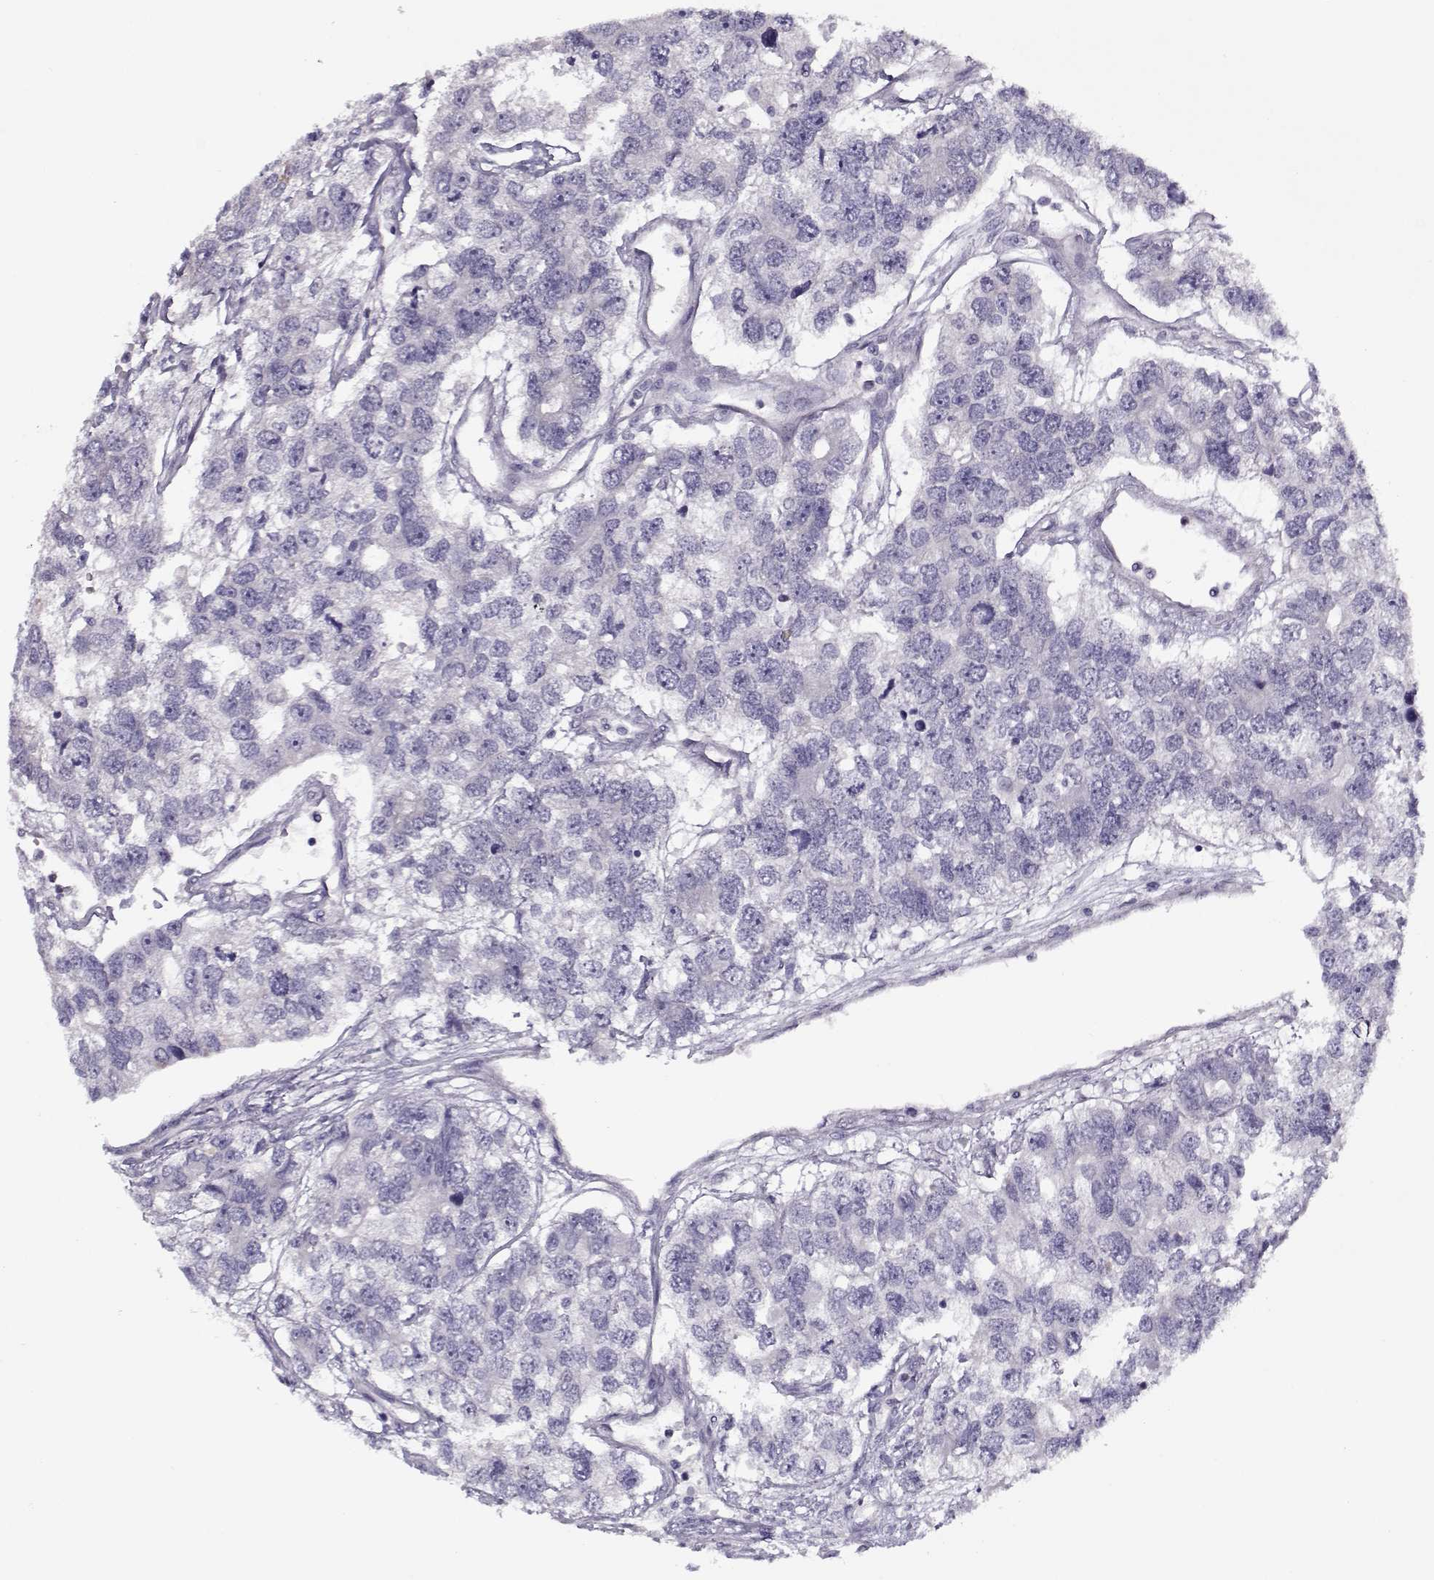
{"staining": {"intensity": "negative", "quantity": "none", "location": "none"}, "tissue": "testis cancer", "cell_type": "Tumor cells", "image_type": "cancer", "snomed": [{"axis": "morphology", "description": "Seminoma, NOS"}, {"axis": "topography", "description": "Testis"}], "caption": "DAB (3,3'-diaminobenzidine) immunohistochemical staining of human testis cancer (seminoma) reveals no significant expression in tumor cells.", "gene": "CIBAR1", "patient": {"sex": "male", "age": 52}}